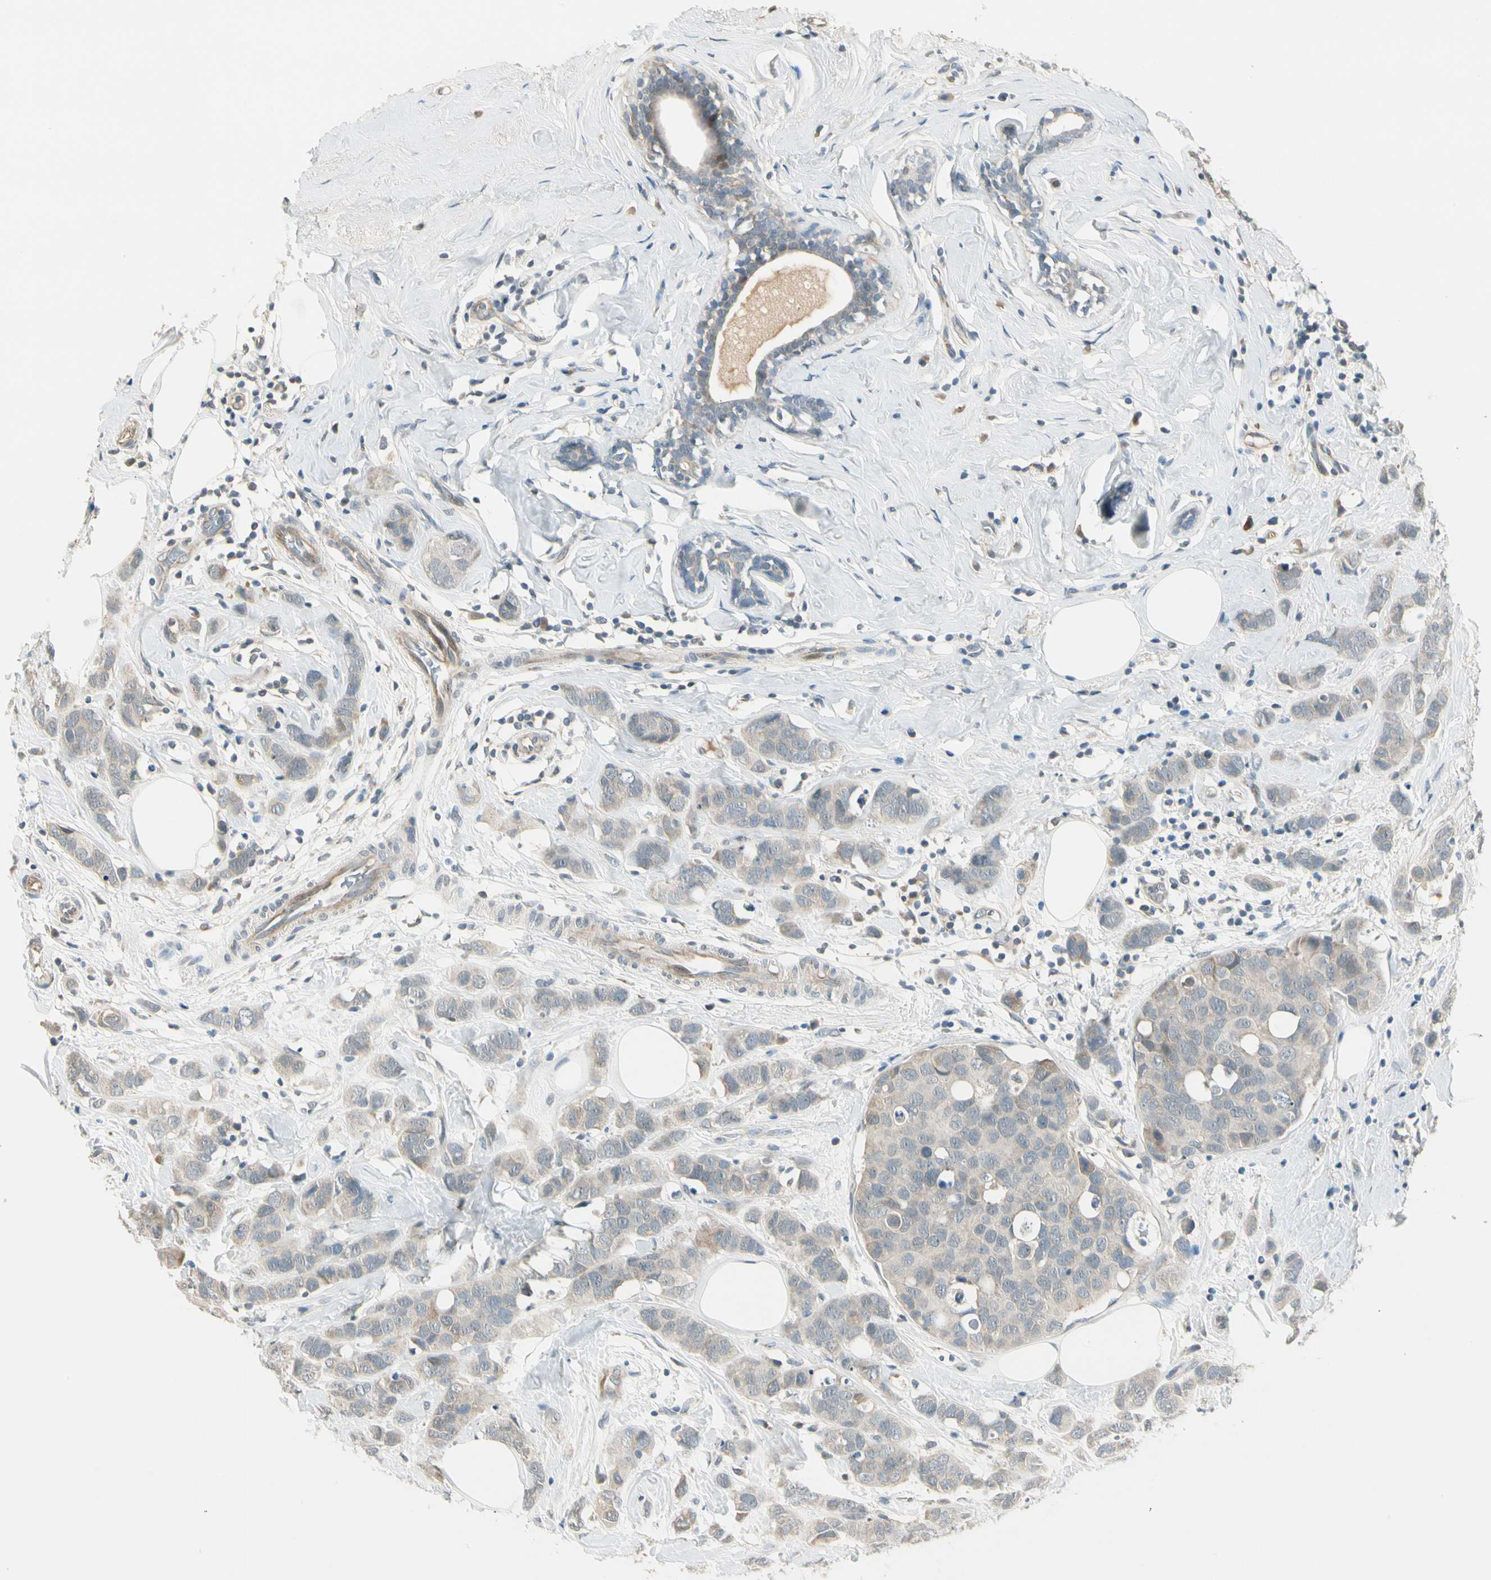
{"staining": {"intensity": "weak", "quantity": ">75%", "location": "cytoplasmic/membranous"}, "tissue": "breast cancer", "cell_type": "Tumor cells", "image_type": "cancer", "snomed": [{"axis": "morphology", "description": "Normal tissue, NOS"}, {"axis": "morphology", "description": "Duct carcinoma"}, {"axis": "topography", "description": "Breast"}], "caption": "DAB (3,3'-diaminobenzidine) immunohistochemical staining of breast intraductal carcinoma displays weak cytoplasmic/membranous protein staining in approximately >75% of tumor cells.", "gene": "PCDHB15", "patient": {"sex": "female", "age": 50}}